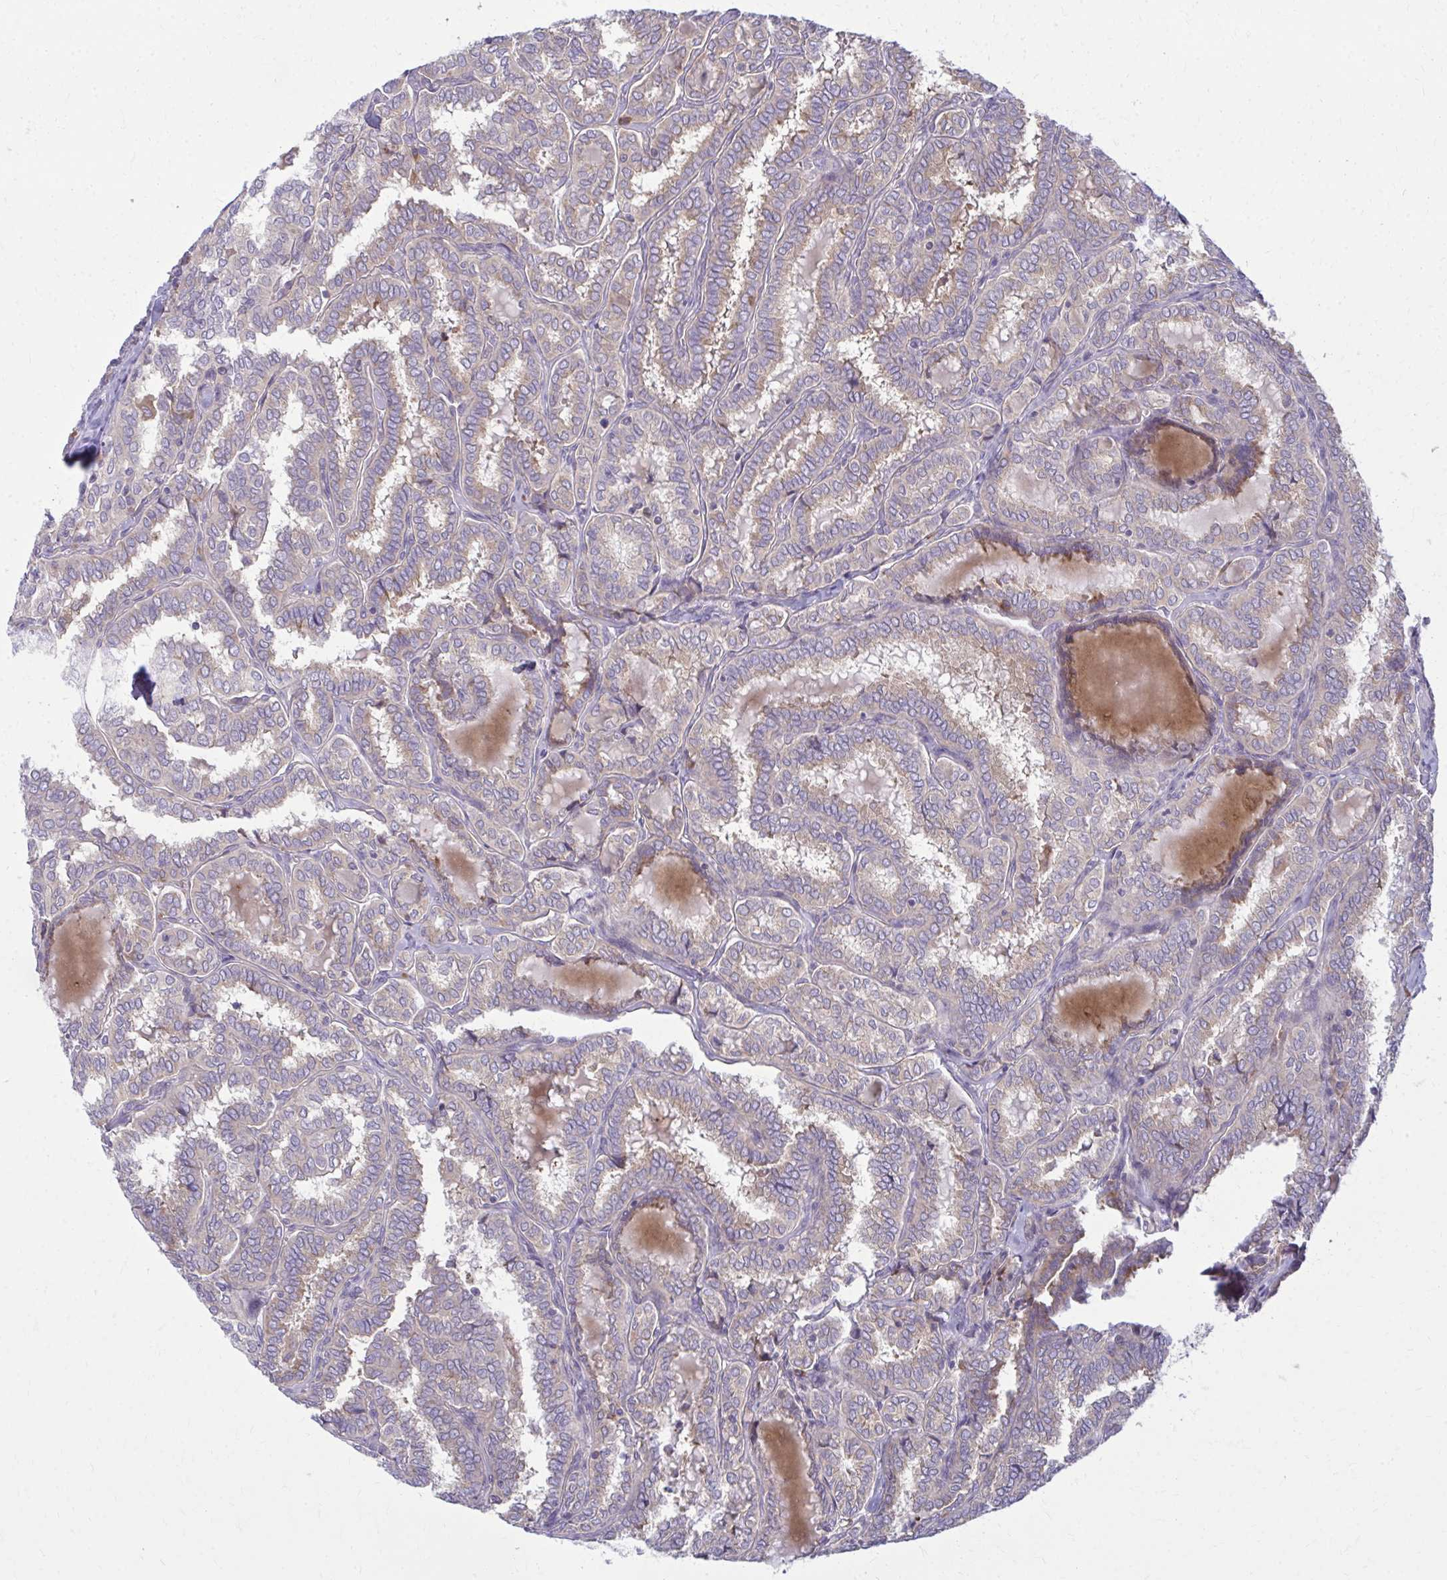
{"staining": {"intensity": "weak", "quantity": "<25%", "location": "cytoplasmic/membranous"}, "tissue": "thyroid cancer", "cell_type": "Tumor cells", "image_type": "cancer", "snomed": [{"axis": "morphology", "description": "Papillary adenocarcinoma, NOS"}, {"axis": "topography", "description": "Thyroid gland"}], "caption": "The image reveals no significant expression in tumor cells of thyroid cancer.", "gene": "CEMP1", "patient": {"sex": "female", "age": 30}}